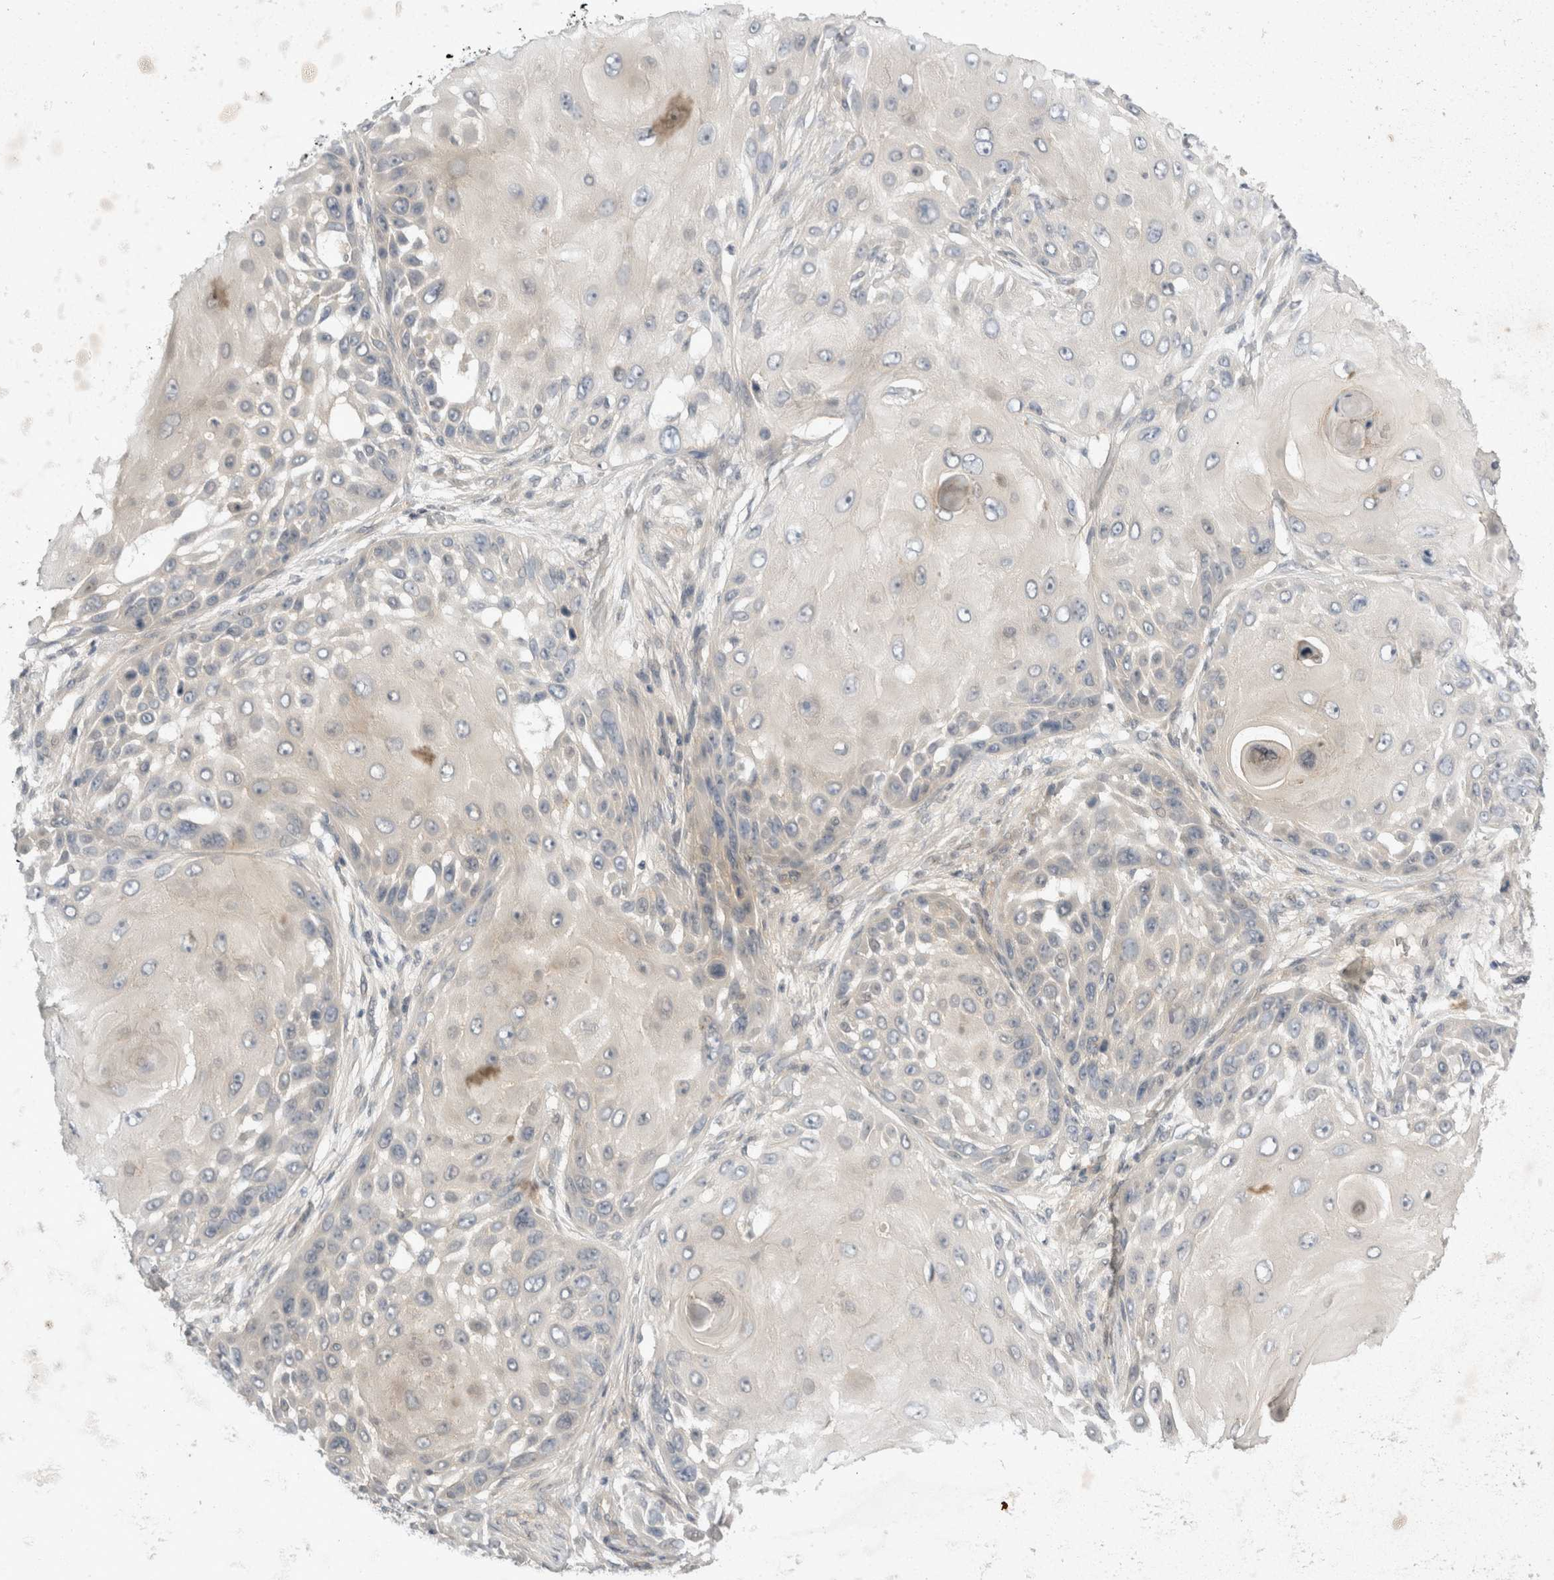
{"staining": {"intensity": "weak", "quantity": "<25%", "location": "cytoplasmic/membranous"}, "tissue": "skin cancer", "cell_type": "Tumor cells", "image_type": "cancer", "snomed": [{"axis": "morphology", "description": "Squamous cell carcinoma, NOS"}, {"axis": "topography", "description": "Skin"}], "caption": "Immunohistochemistry (IHC) of human skin cancer (squamous cell carcinoma) shows no expression in tumor cells.", "gene": "TOM1L2", "patient": {"sex": "female", "age": 44}}